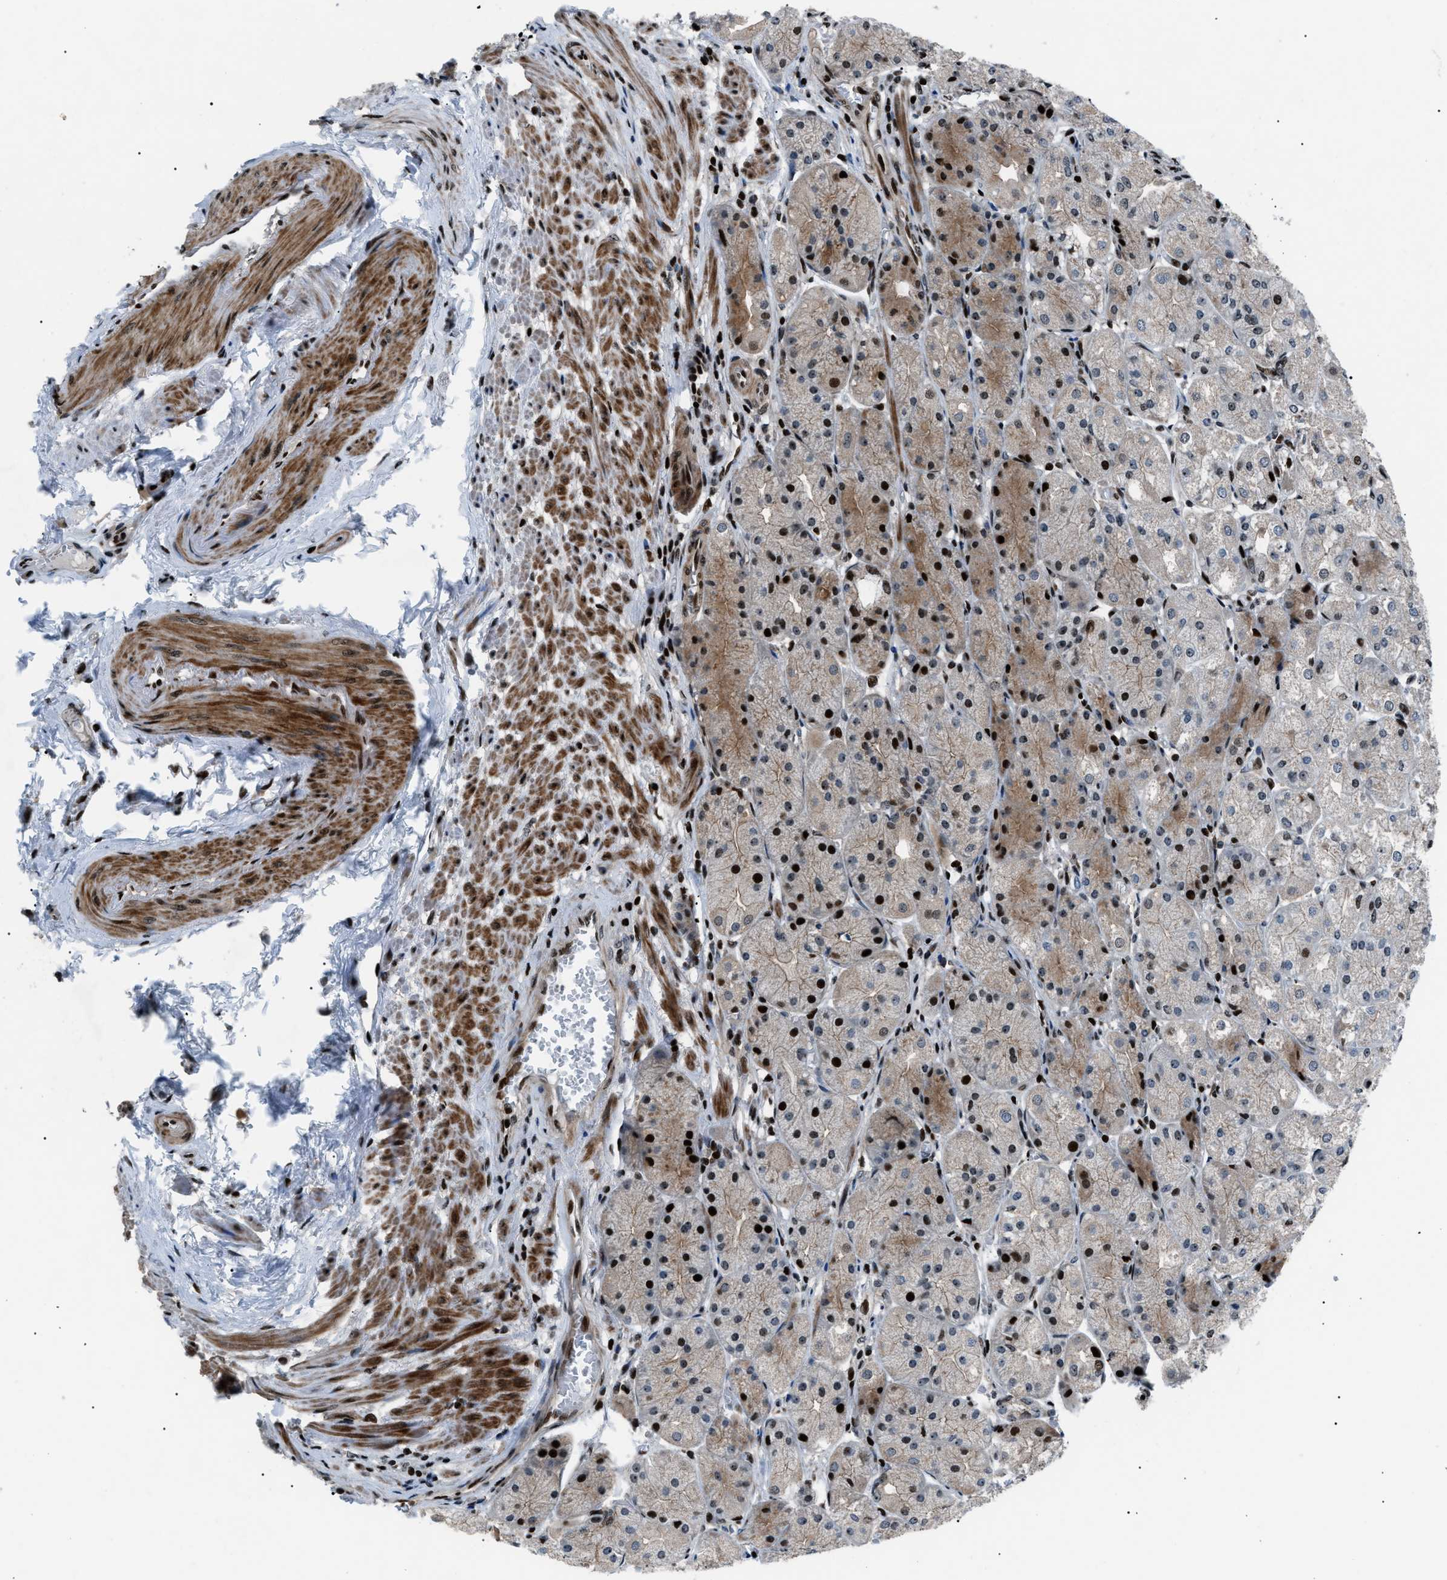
{"staining": {"intensity": "strong", "quantity": "25%-75%", "location": "nuclear"}, "tissue": "stomach", "cell_type": "Glandular cells", "image_type": "normal", "snomed": [{"axis": "morphology", "description": "Normal tissue, NOS"}, {"axis": "topography", "description": "Stomach, upper"}], "caption": "Immunohistochemical staining of unremarkable human stomach displays 25%-75% levels of strong nuclear protein expression in about 25%-75% of glandular cells. (Brightfield microscopy of DAB IHC at high magnification).", "gene": "PRKX", "patient": {"sex": "male", "age": 72}}